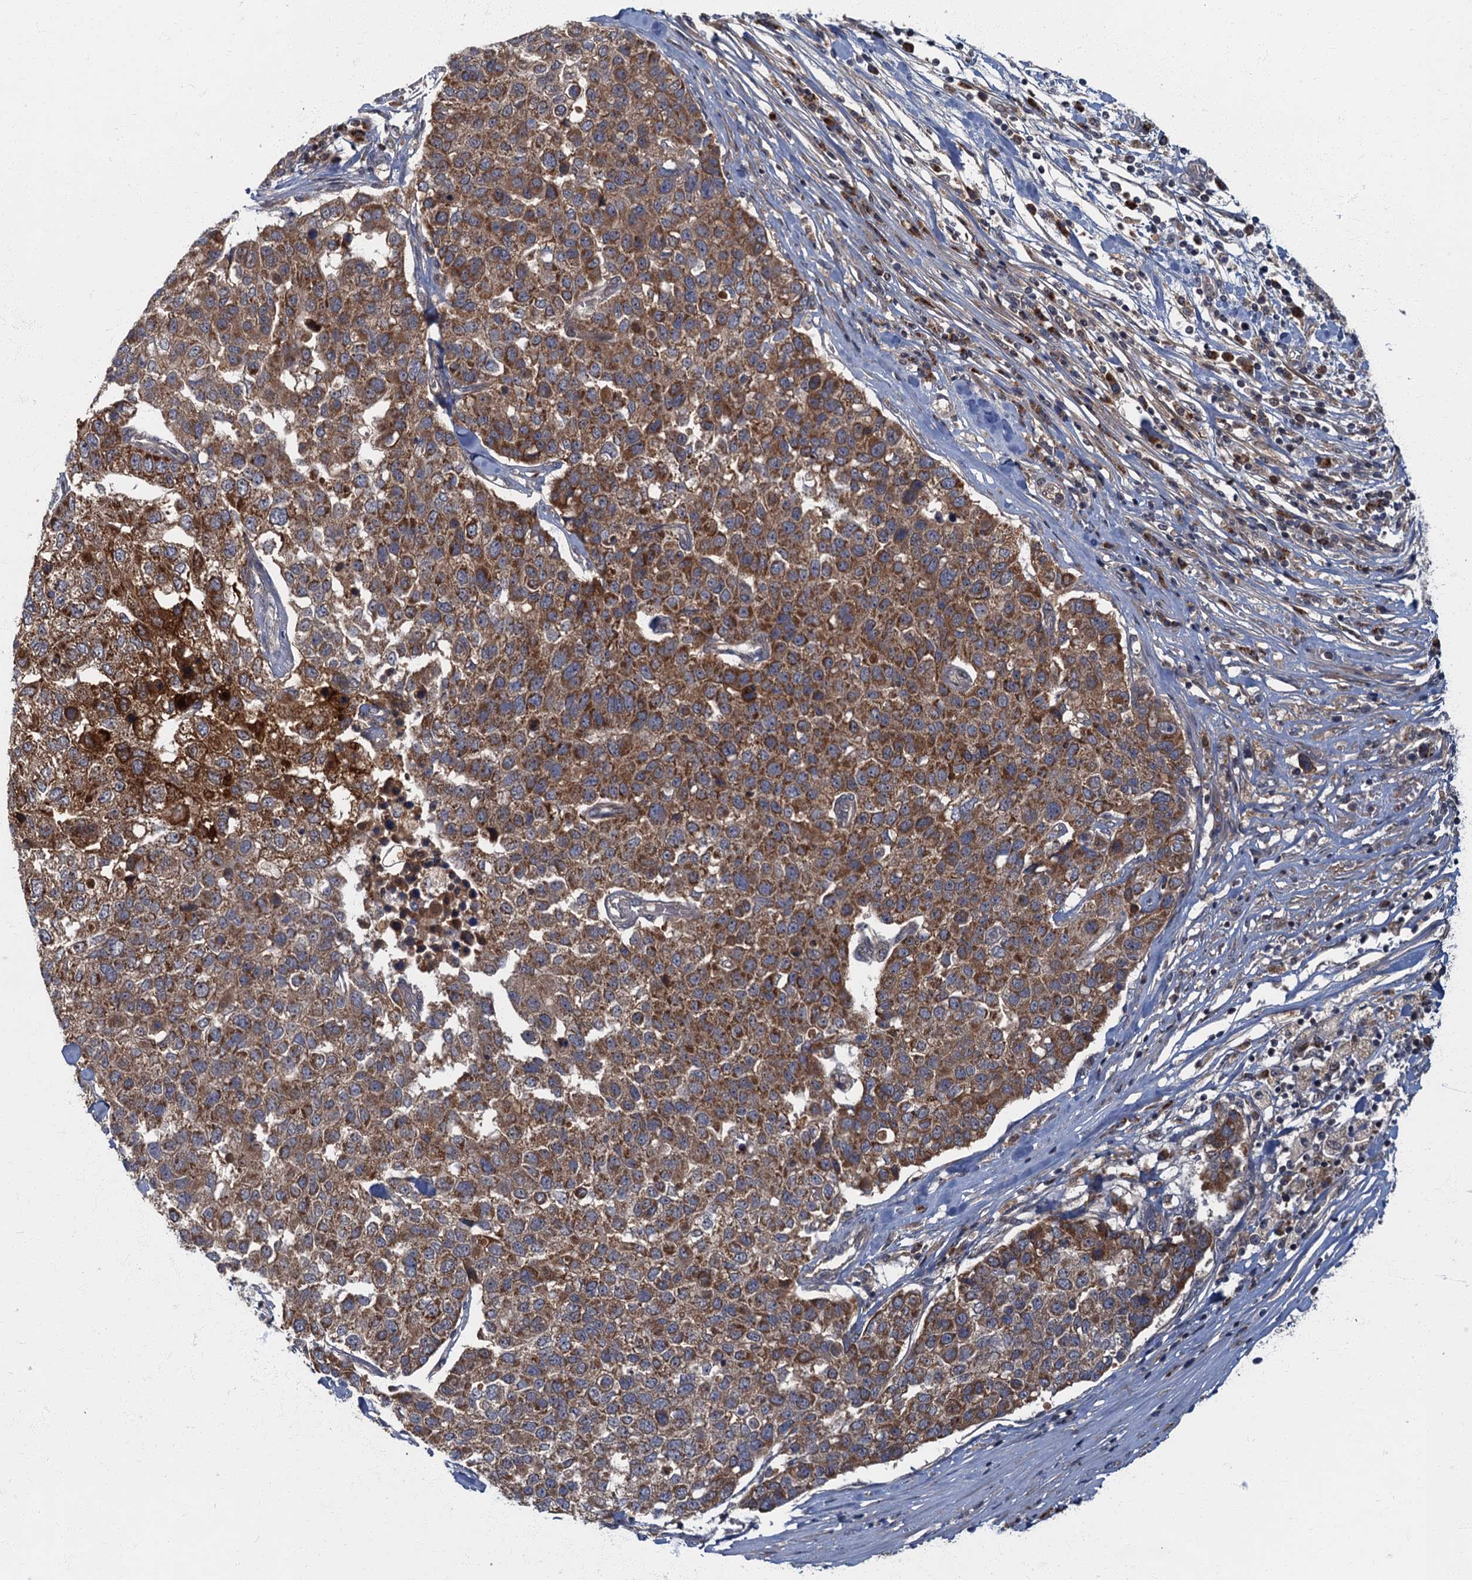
{"staining": {"intensity": "moderate", "quantity": ">75%", "location": "cytoplasmic/membranous"}, "tissue": "pancreatic cancer", "cell_type": "Tumor cells", "image_type": "cancer", "snomed": [{"axis": "morphology", "description": "Adenocarcinoma, NOS"}, {"axis": "topography", "description": "Pancreas"}], "caption": "Adenocarcinoma (pancreatic) stained with DAB immunohistochemistry displays medium levels of moderate cytoplasmic/membranous positivity in approximately >75% of tumor cells.", "gene": "SLC11A2", "patient": {"sex": "female", "age": 61}}